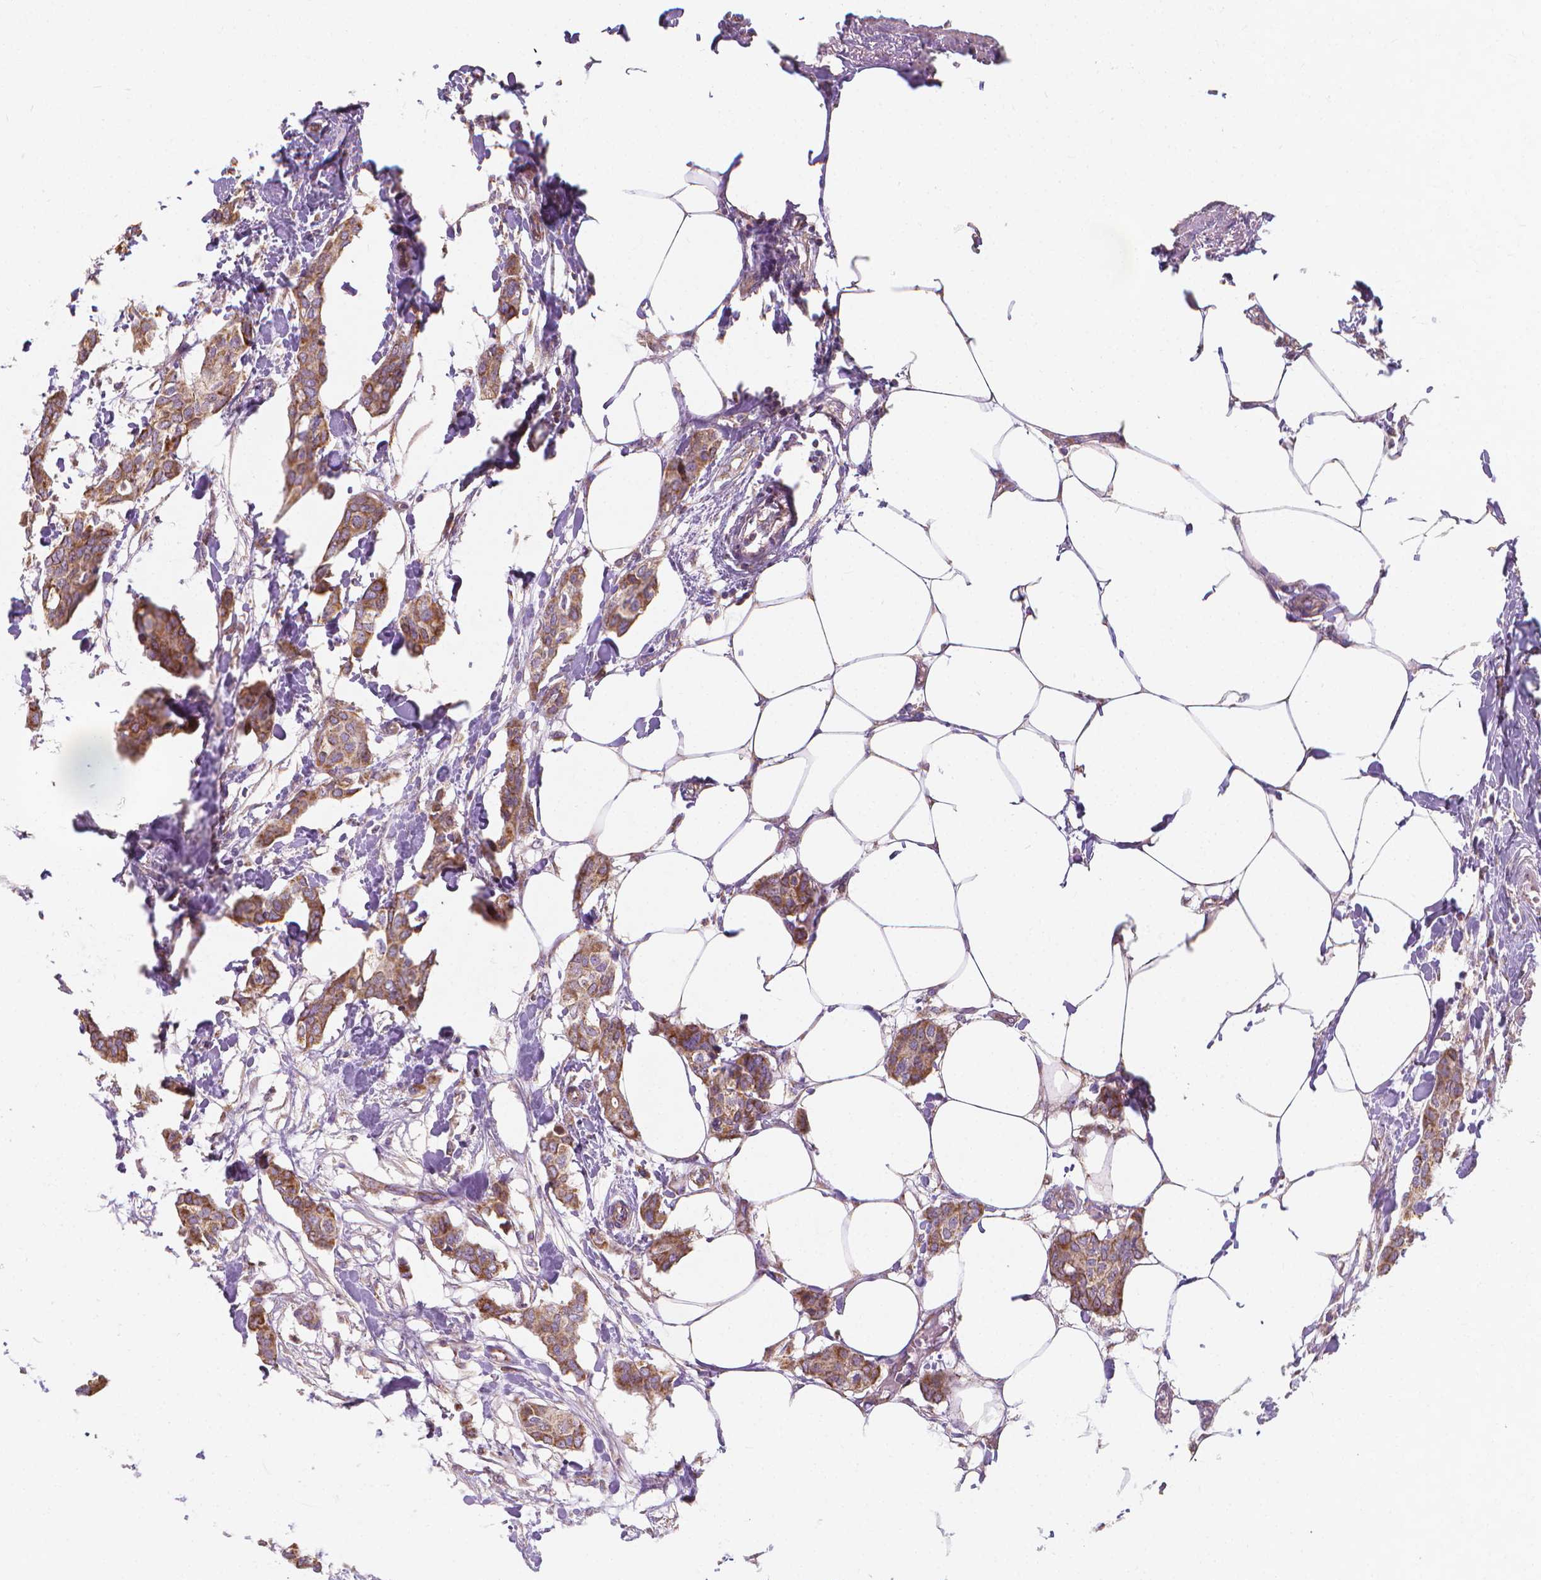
{"staining": {"intensity": "moderate", "quantity": ">75%", "location": "cytoplasmic/membranous"}, "tissue": "breast cancer", "cell_type": "Tumor cells", "image_type": "cancer", "snomed": [{"axis": "morphology", "description": "Duct carcinoma"}, {"axis": "topography", "description": "Breast"}], "caption": "A medium amount of moderate cytoplasmic/membranous positivity is seen in approximately >75% of tumor cells in breast invasive ductal carcinoma tissue. The staining was performed using DAB (3,3'-diaminobenzidine), with brown indicating positive protein expression. Nuclei are stained blue with hematoxylin.", "gene": "SNCAIP", "patient": {"sex": "female", "age": 62}}